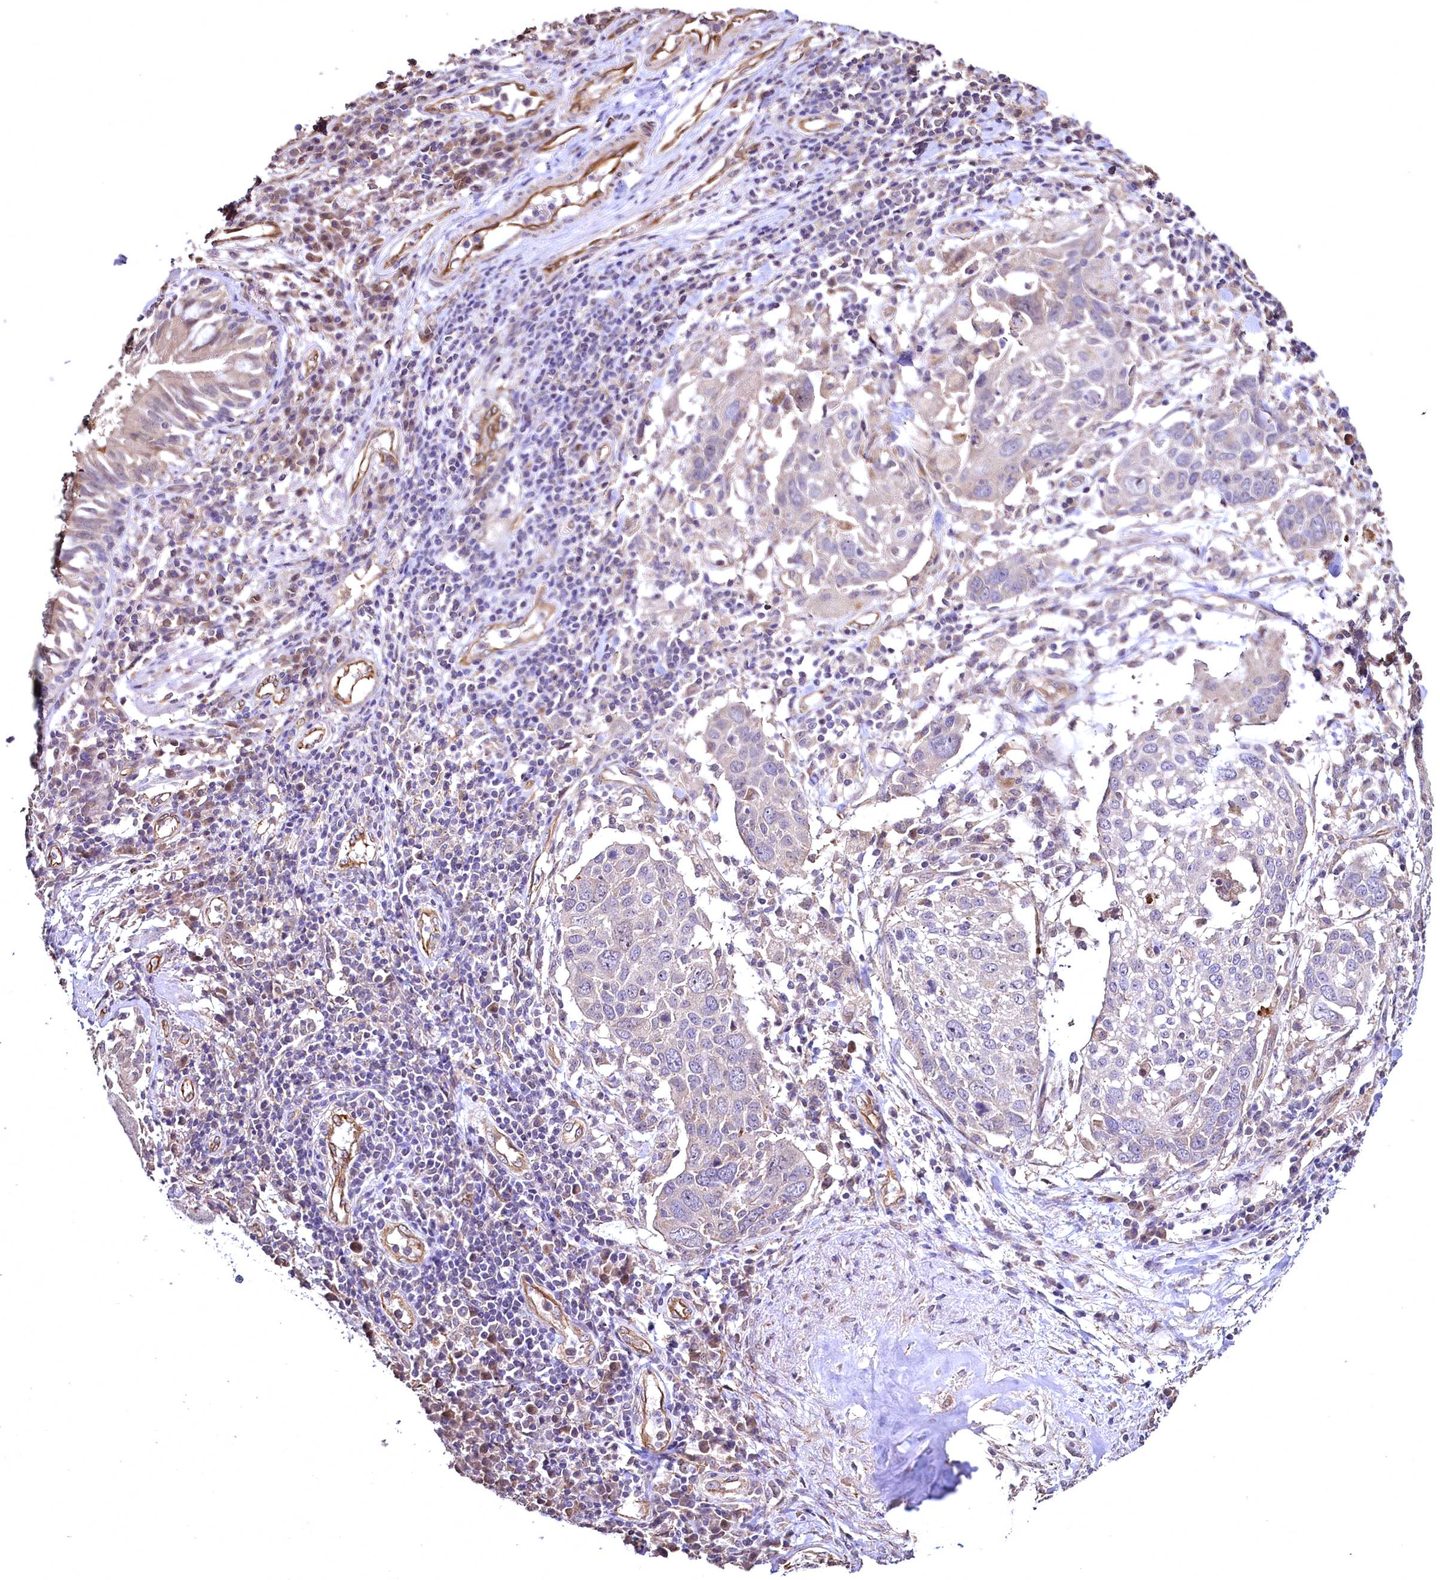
{"staining": {"intensity": "negative", "quantity": "none", "location": "none"}, "tissue": "lung cancer", "cell_type": "Tumor cells", "image_type": "cancer", "snomed": [{"axis": "morphology", "description": "Squamous cell carcinoma, NOS"}, {"axis": "topography", "description": "Lung"}], "caption": "Tumor cells show no significant protein staining in lung cancer. (DAB immunohistochemistry (IHC) visualized using brightfield microscopy, high magnification).", "gene": "TBCEL", "patient": {"sex": "male", "age": 65}}